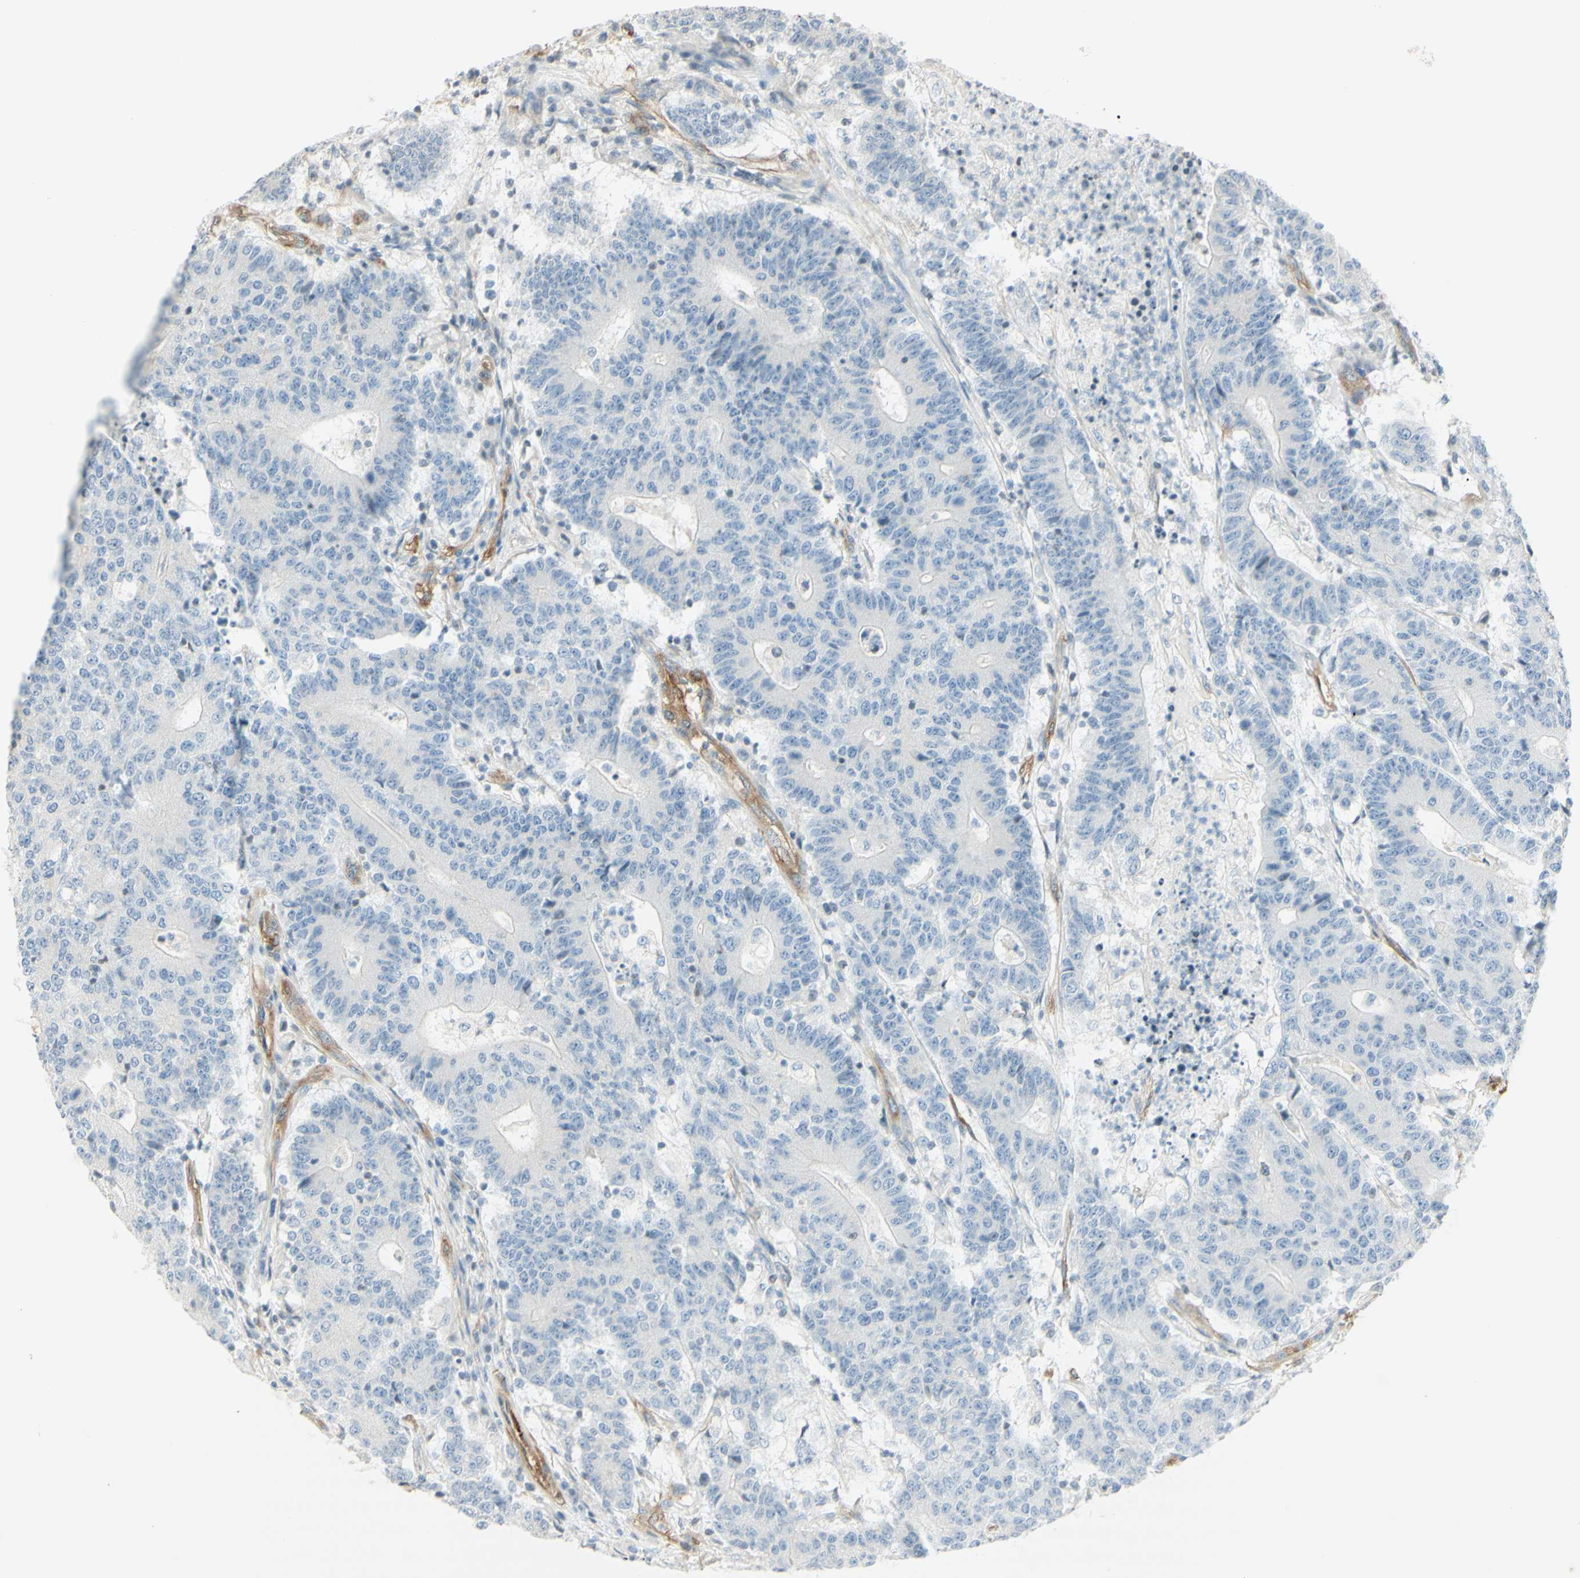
{"staining": {"intensity": "negative", "quantity": "none", "location": "none"}, "tissue": "colorectal cancer", "cell_type": "Tumor cells", "image_type": "cancer", "snomed": [{"axis": "morphology", "description": "Normal tissue, NOS"}, {"axis": "morphology", "description": "Adenocarcinoma, NOS"}, {"axis": "topography", "description": "Colon"}], "caption": "DAB (3,3'-diaminobenzidine) immunohistochemical staining of colorectal cancer (adenocarcinoma) exhibits no significant expression in tumor cells.", "gene": "MAP1B", "patient": {"sex": "female", "age": 75}}